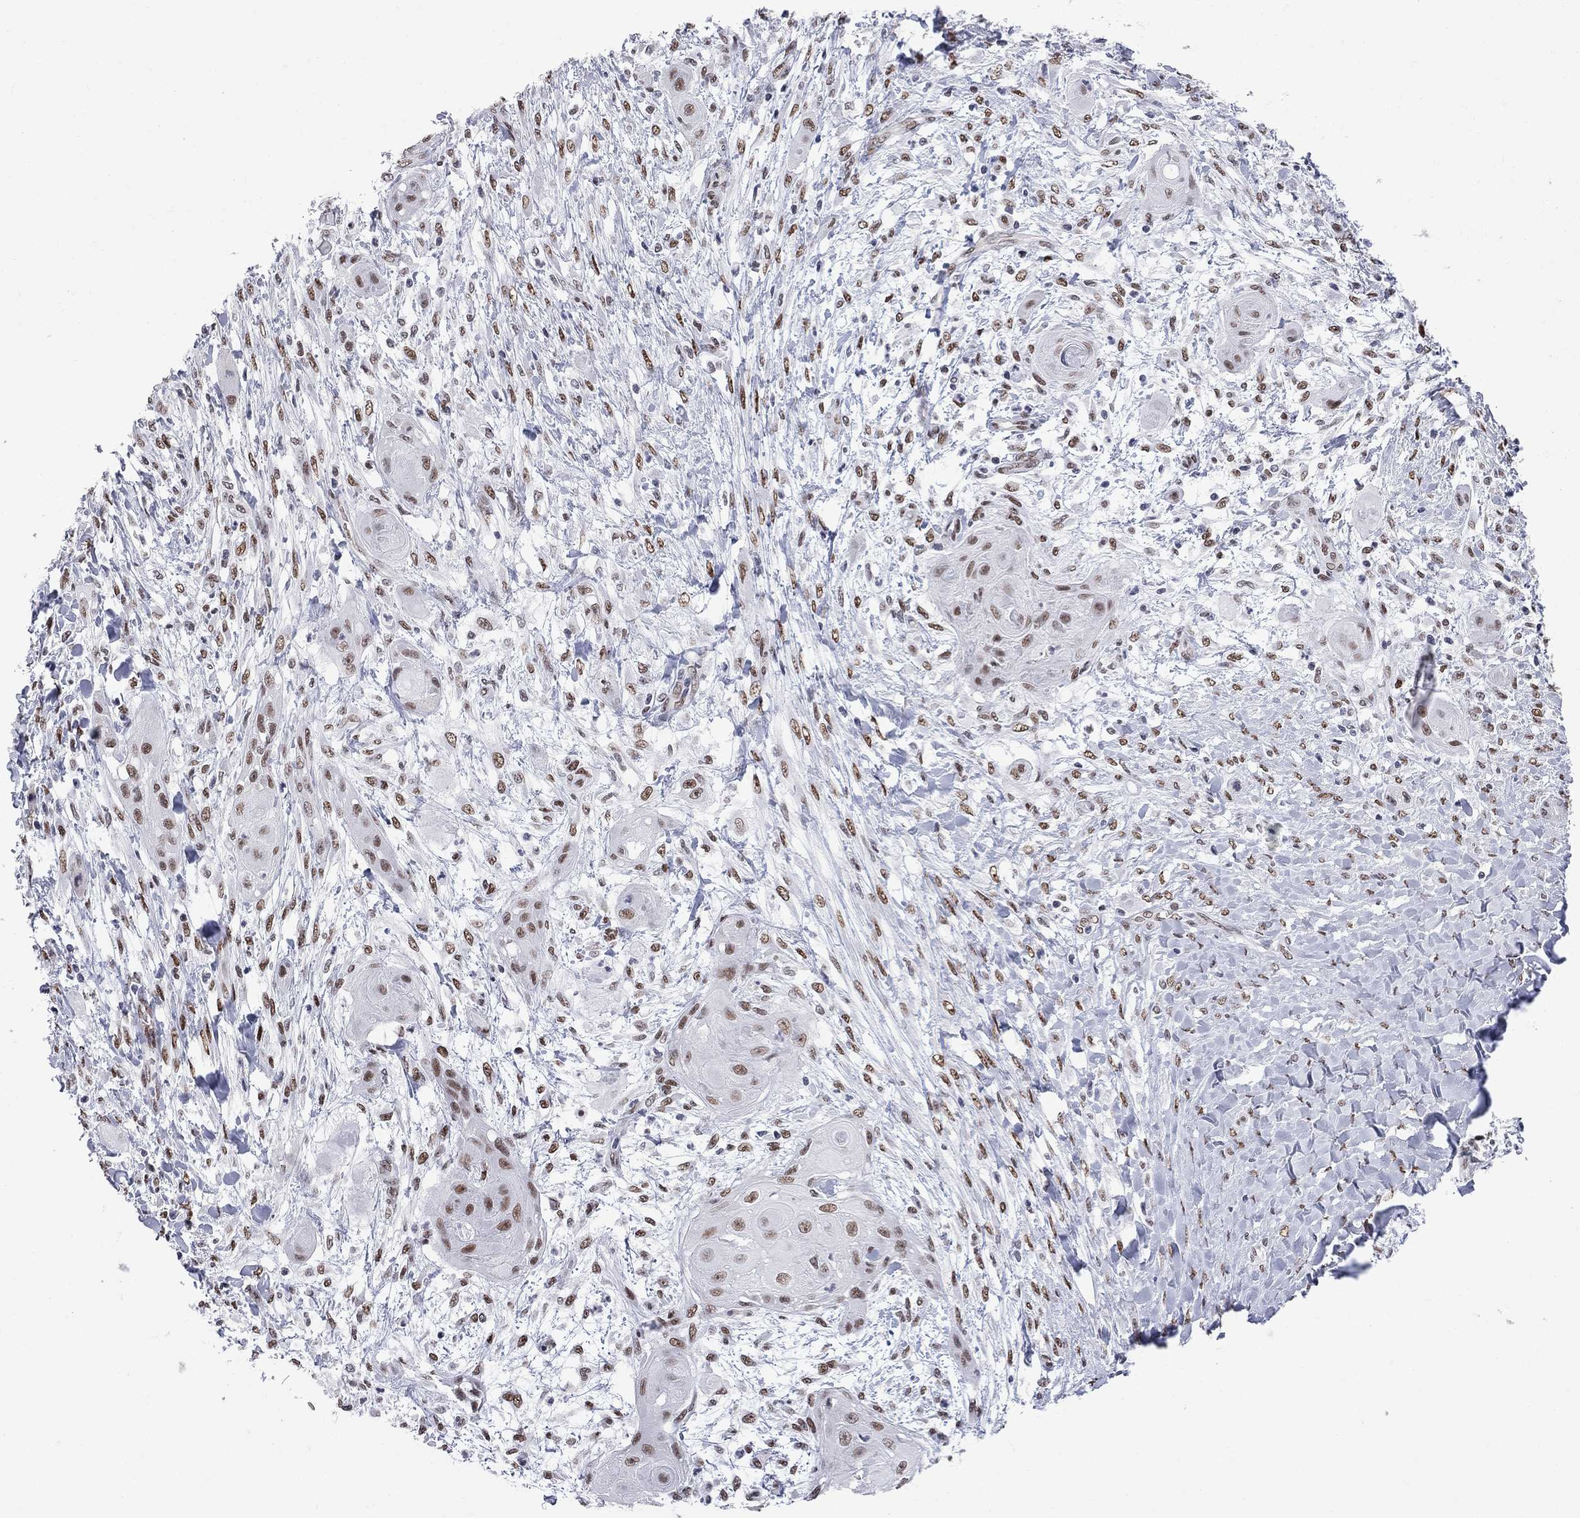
{"staining": {"intensity": "moderate", "quantity": ">75%", "location": "nuclear"}, "tissue": "skin cancer", "cell_type": "Tumor cells", "image_type": "cancer", "snomed": [{"axis": "morphology", "description": "Squamous cell carcinoma, NOS"}, {"axis": "topography", "description": "Skin"}], "caption": "A medium amount of moderate nuclear staining is appreciated in approximately >75% of tumor cells in skin cancer tissue.", "gene": "ZBTB47", "patient": {"sex": "male", "age": 62}}